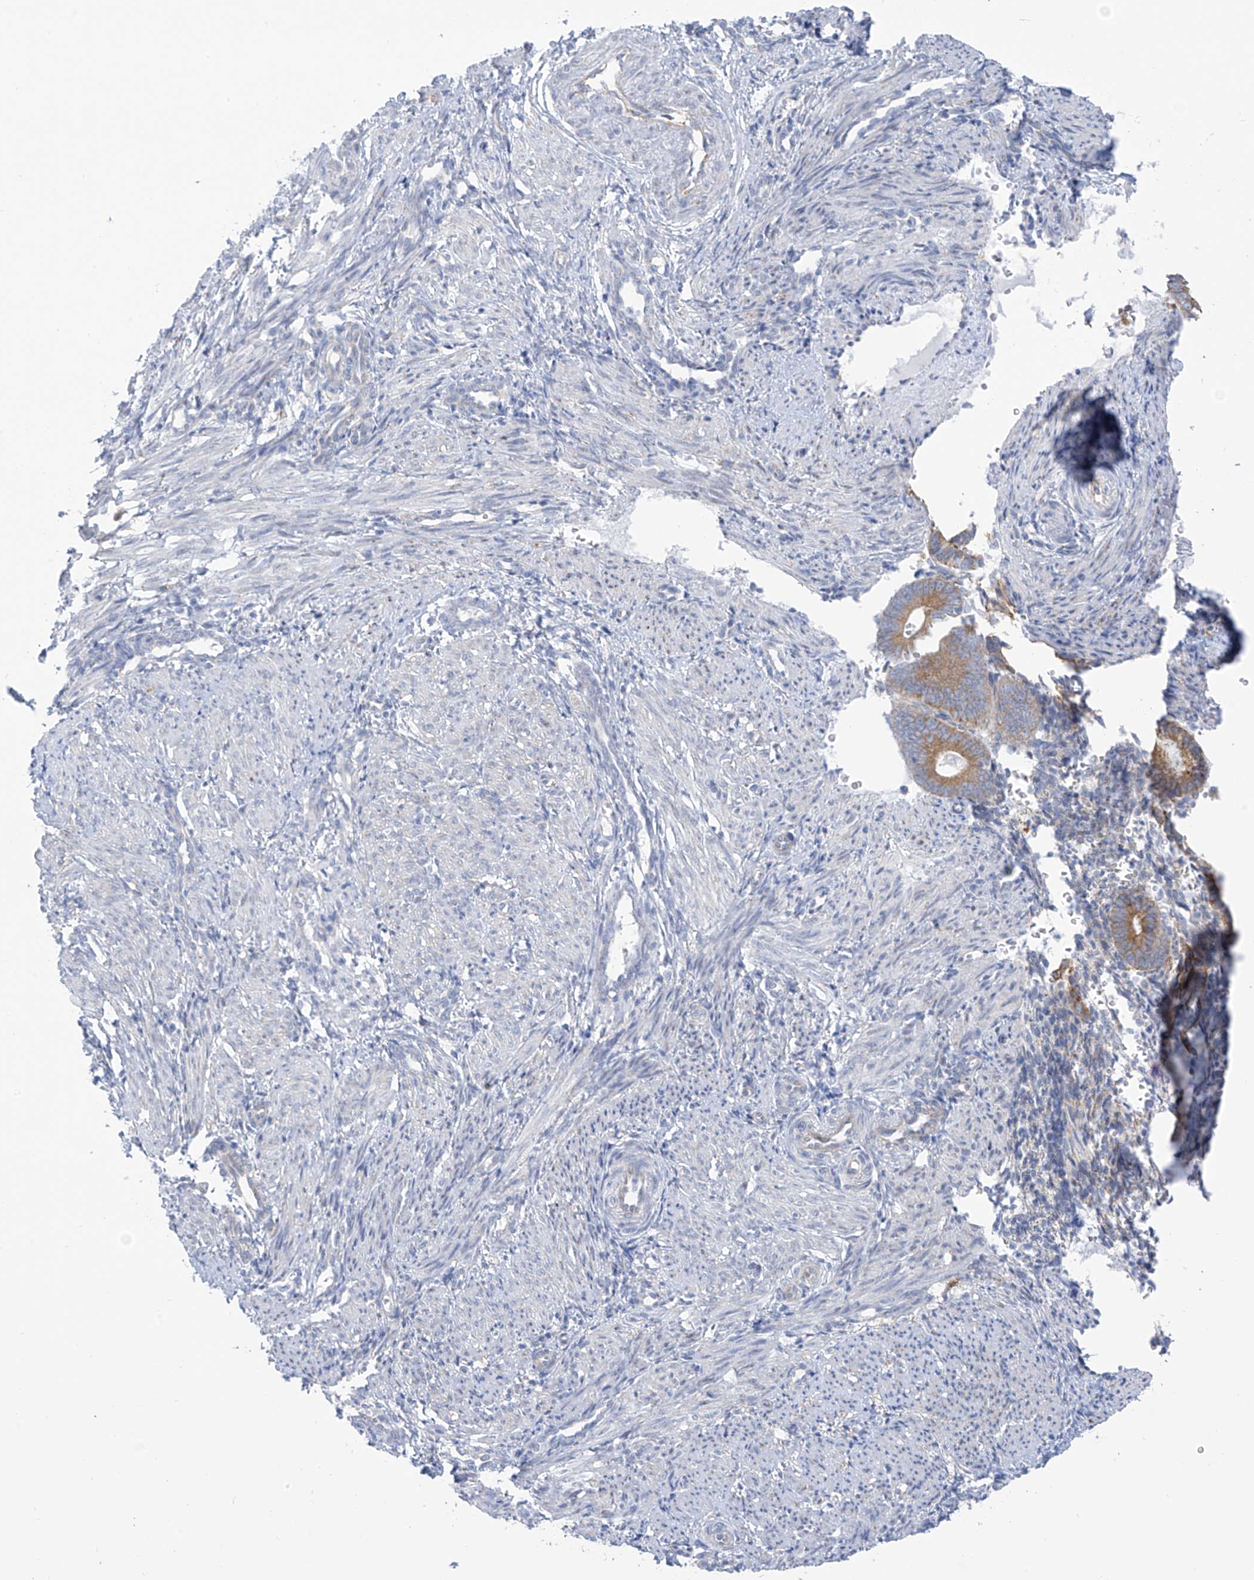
{"staining": {"intensity": "negative", "quantity": "none", "location": "none"}, "tissue": "smooth muscle", "cell_type": "Smooth muscle cells", "image_type": "normal", "snomed": [{"axis": "morphology", "description": "Normal tissue, NOS"}, {"axis": "topography", "description": "Endometrium"}], "caption": "Immunohistochemistry histopathology image of normal smooth muscle: smooth muscle stained with DAB shows no significant protein staining in smooth muscle cells.", "gene": "RCN2", "patient": {"sex": "female", "age": 33}}